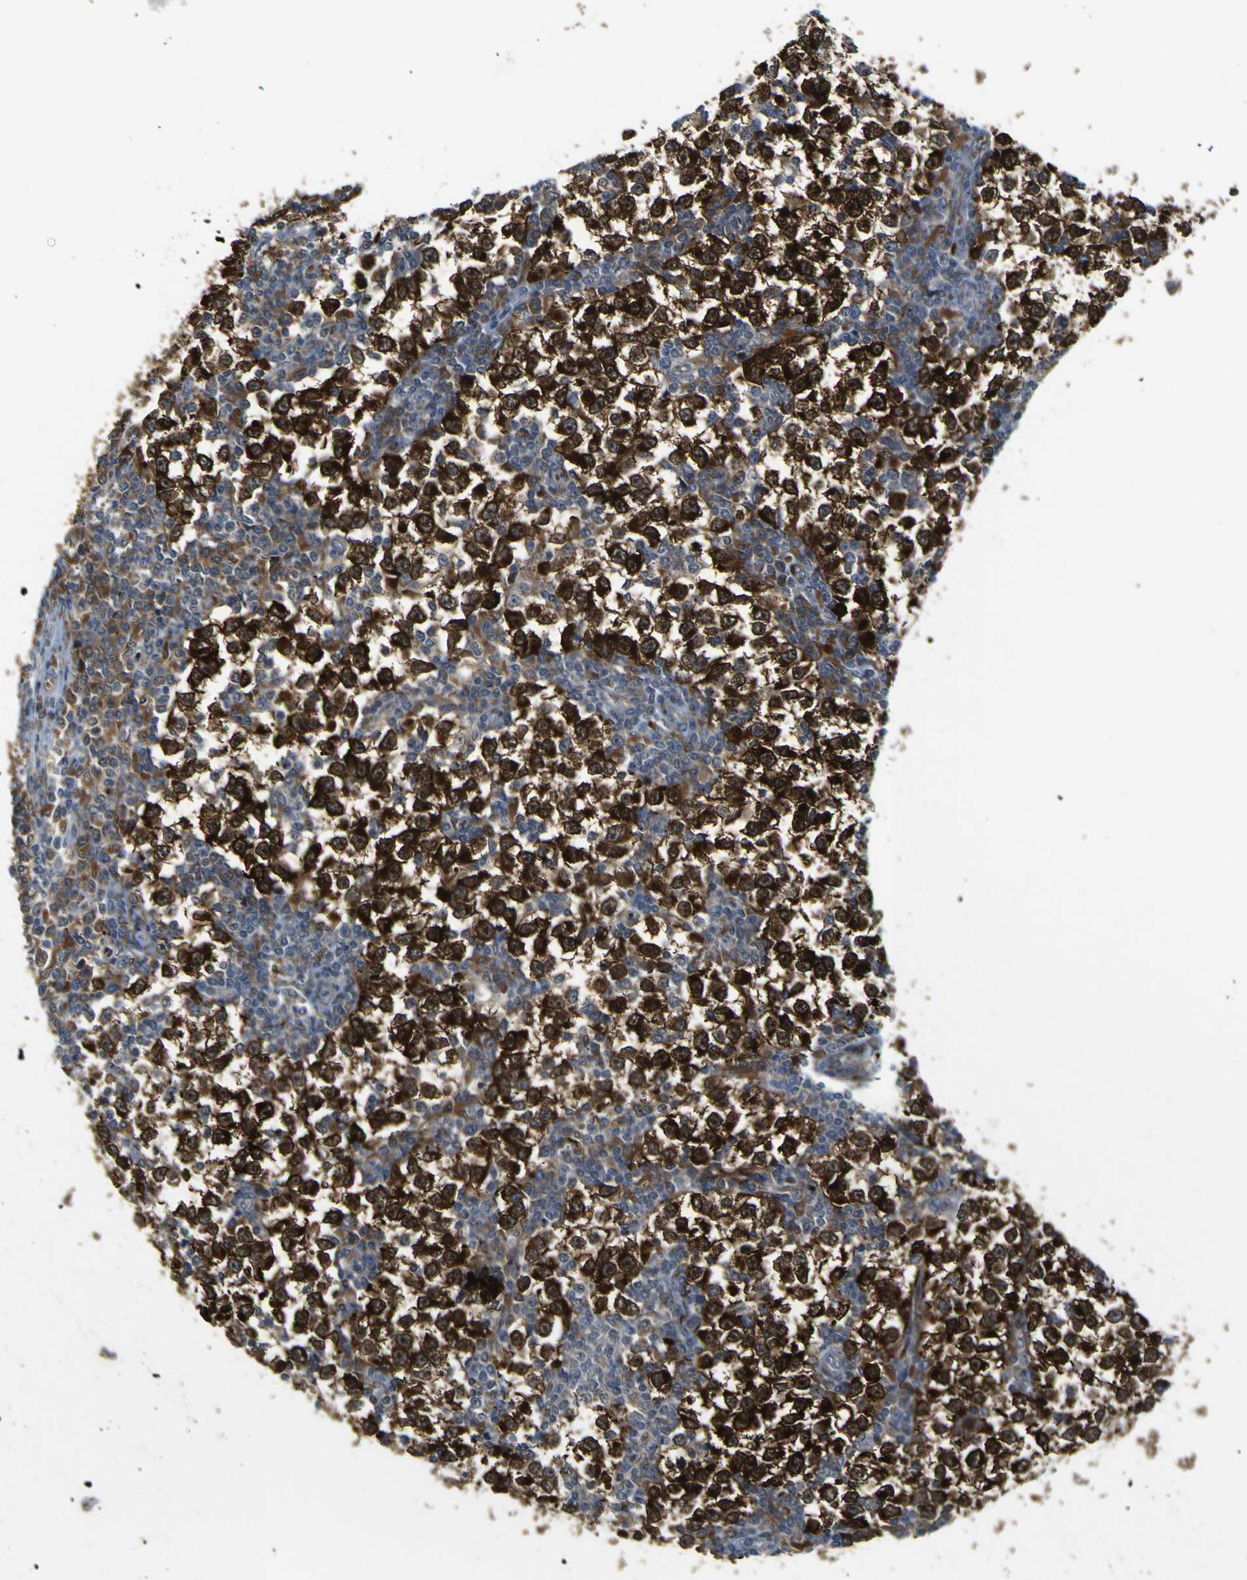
{"staining": {"intensity": "strong", "quantity": ">75%", "location": "cytoplasmic/membranous"}, "tissue": "testis cancer", "cell_type": "Tumor cells", "image_type": "cancer", "snomed": [{"axis": "morphology", "description": "Seminoma, NOS"}, {"axis": "topography", "description": "Testis"}], "caption": "Brown immunohistochemical staining in testis cancer (seminoma) displays strong cytoplasmic/membranous positivity in approximately >75% of tumor cells.", "gene": "LBHD1", "patient": {"sex": "male", "age": 65}}